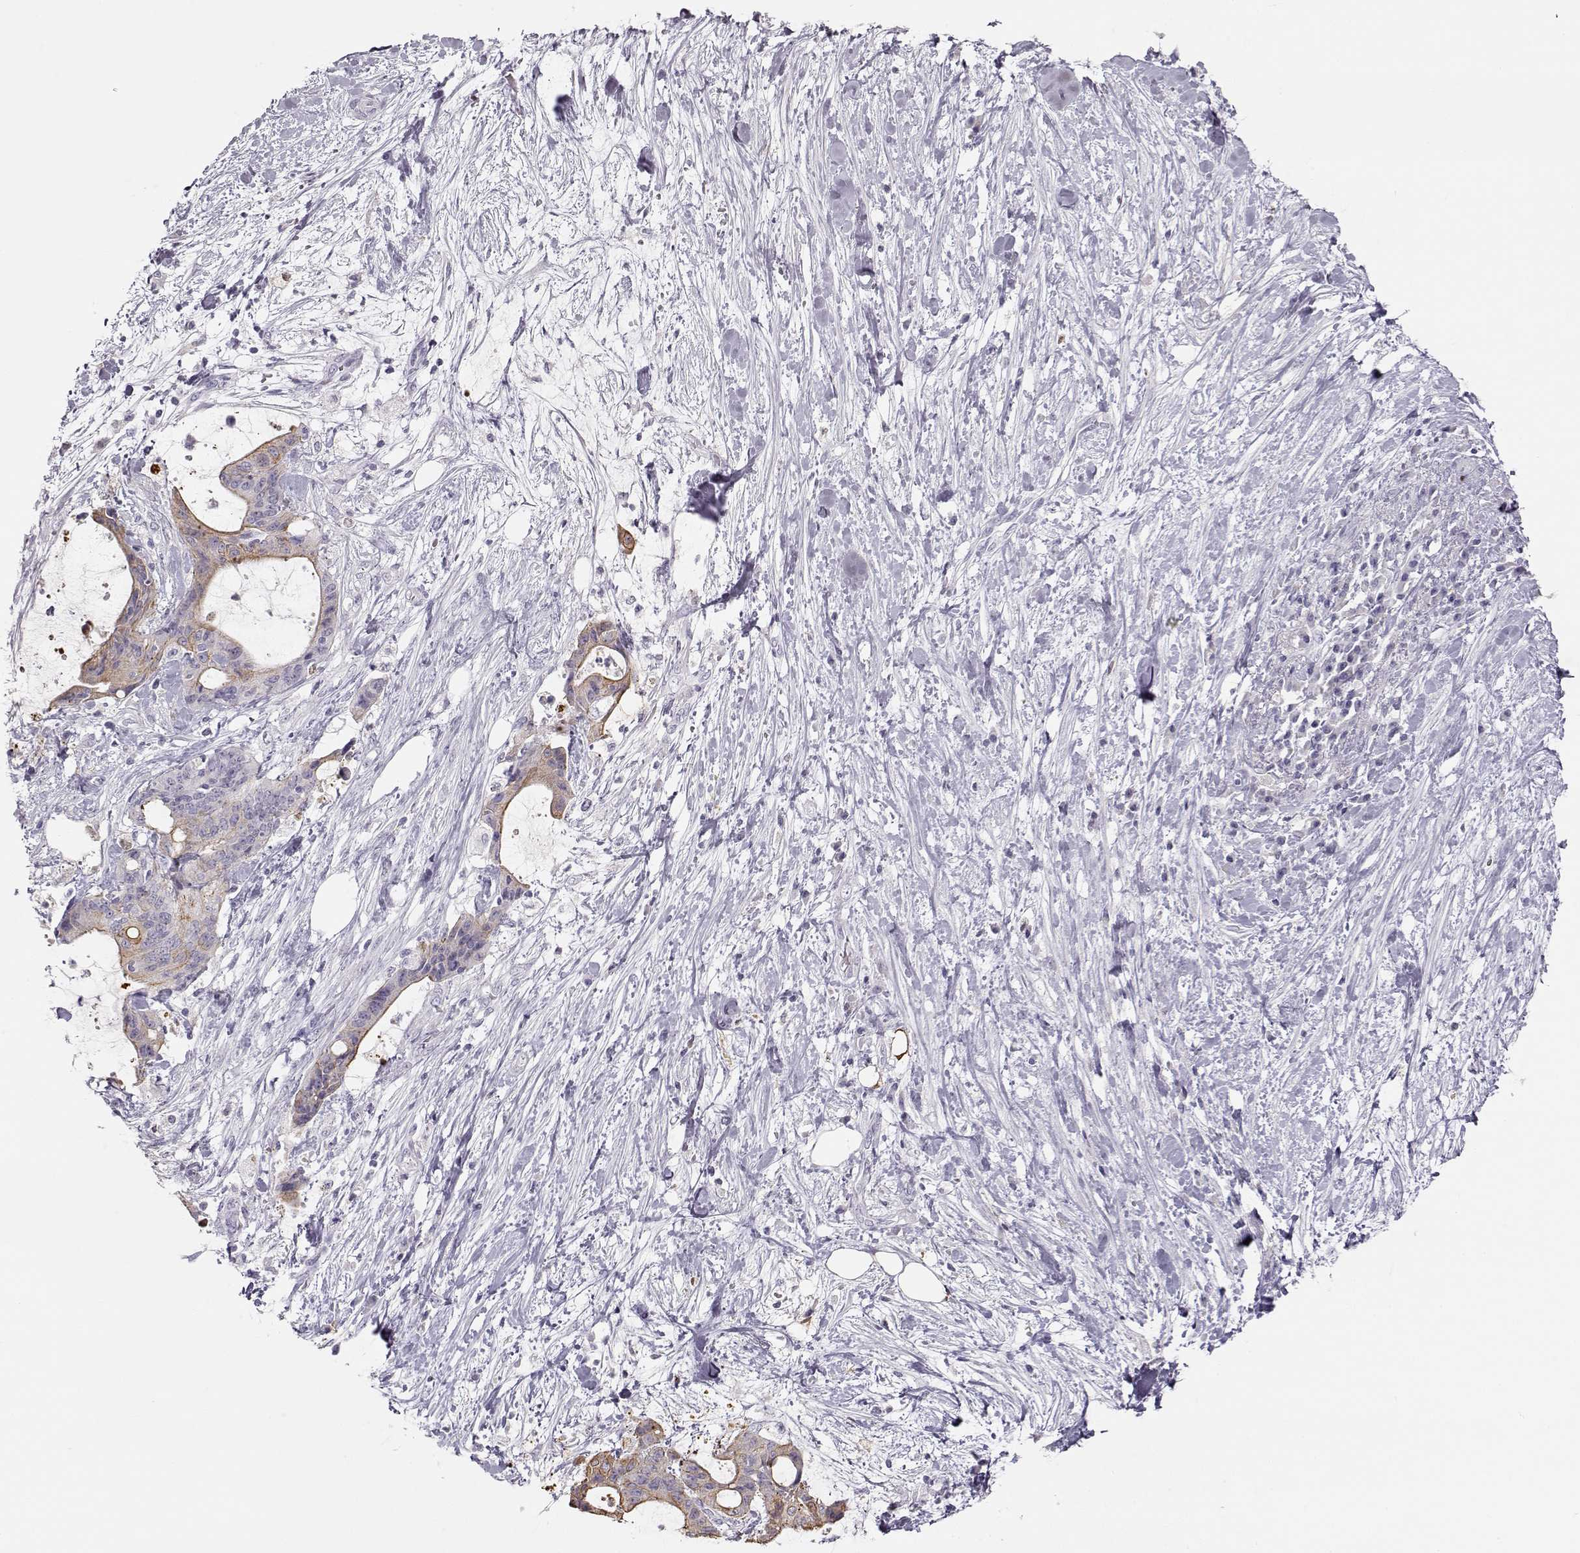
{"staining": {"intensity": "moderate", "quantity": "<25%", "location": "cytoplasmic/membranous"}, "tissue": "liver cancer", "cell_type": "Tumor cells", "image_type": "cancer", "snomed": [{"axis": "morphology", "description": "Cholangiocarcinoma"}, {"axis": "topography", "description": "Liver"}], "caption": "High-magnification brightfield microscopy of liver cancer (cholangiocarcinoma) stained with DAB (3,3'-diaminobenzidine) (brown) and counterstained with hematoxylin (blue). tumor cells exhibit moderate cytoplasmic/membranous positivity is identified in about<25% of cells. The staining is performed using DAB (3,3'-diaminobenzidine) brown chromogen to label protein expression. The nuclei are counter-stained blue using hematoxylin.", "gene": "S100B", "patient": {"sex": "female", "age": 73}}